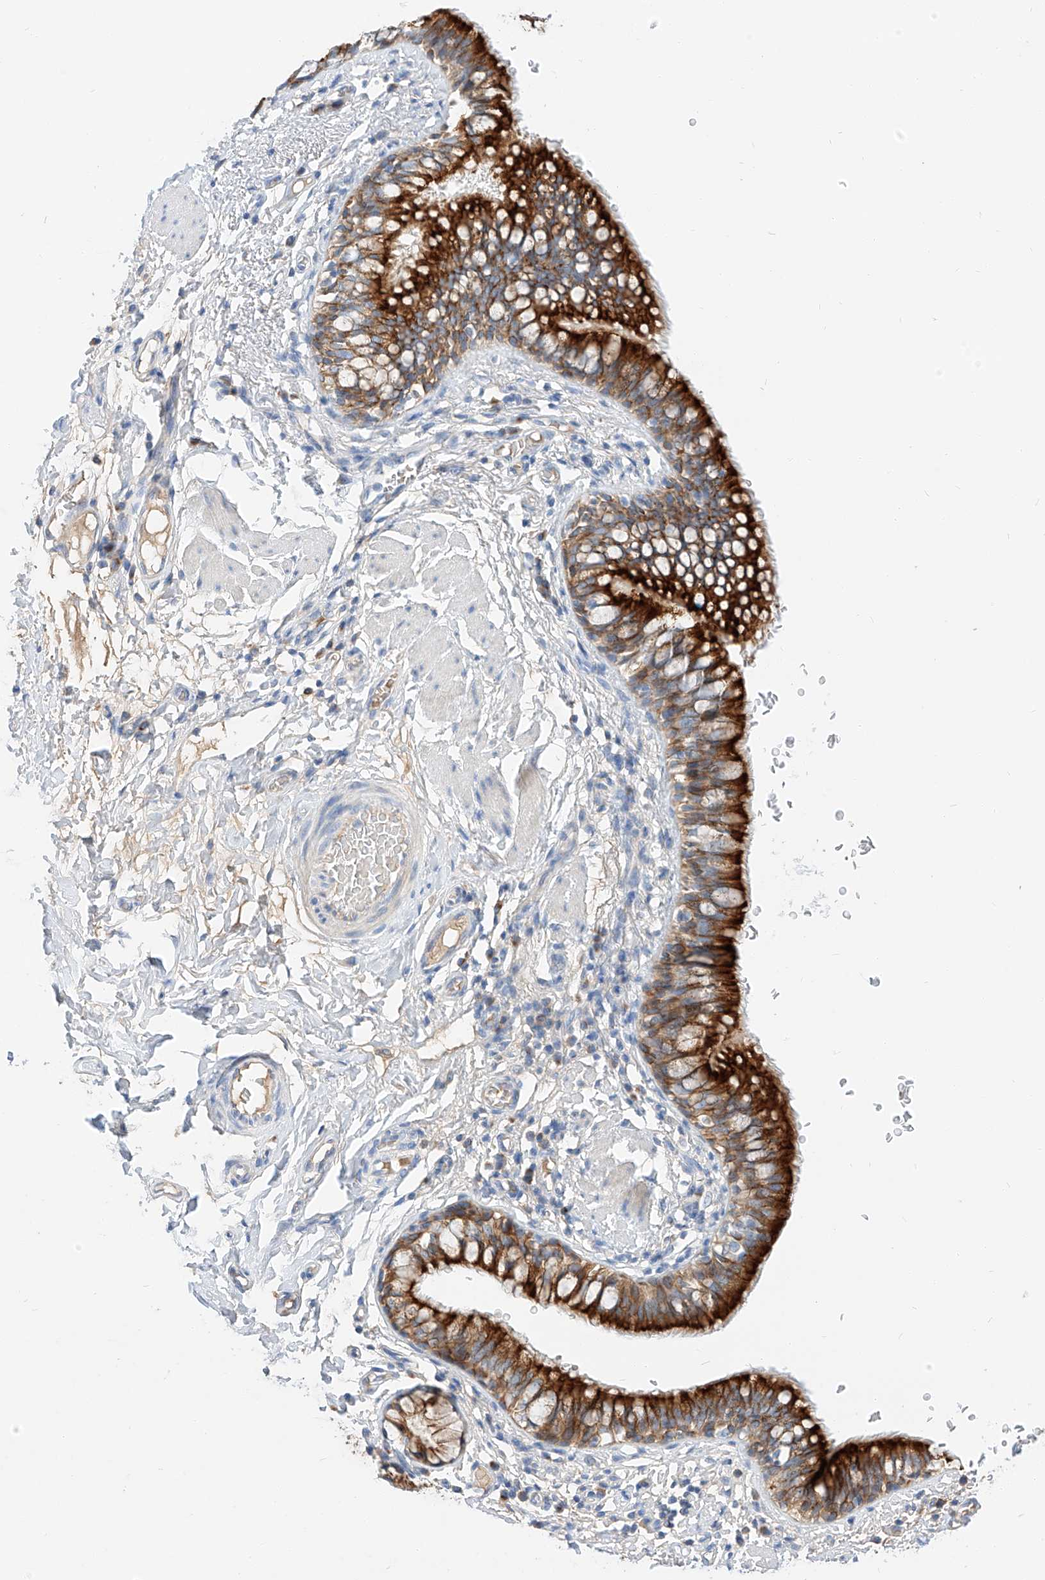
{"staining": {"intensity": "strong", "quantity": ">75%", "location": "cytoplasmic/membranous"}, "tissue": "bronchus", "cell_type": "Respiratory epithelial cells", "image_type": "normal", "snomed": [{"axis": "morphology", "description": "Normal tissue, NOS"}, {"axis": "topography", "description": "Cartilage tissue"}, {"axis": "topography", "description": "Bronchus"}], "caption": "Protein expression analysis of normal bronchus demonstrates strong cytoplasmic/membranous staining in approximately >75% of respiratory epithelial cells.", "gene": "MAP7", "patient": {"sex": "female", "age": 36}}